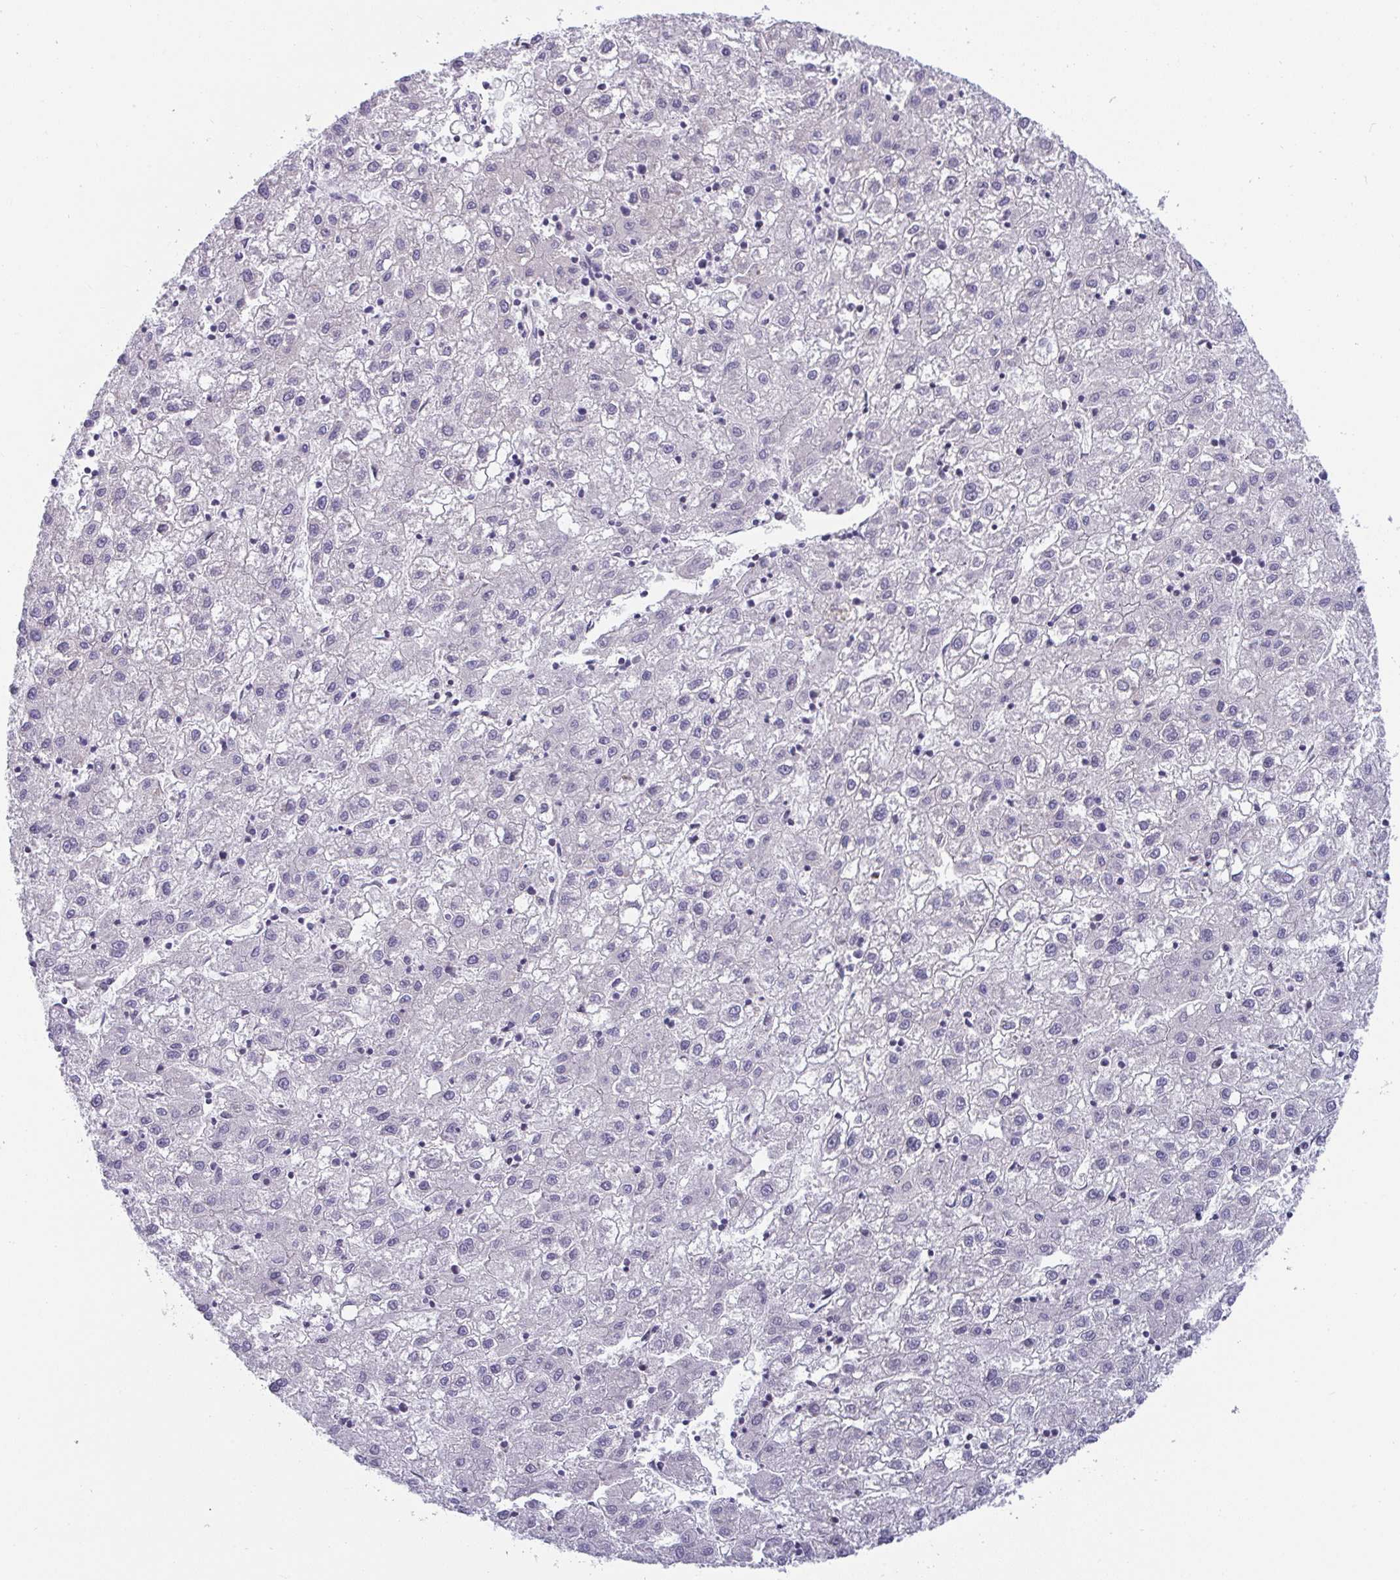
{"staining": {"intensity": "negative", "quantity": "none", "location": "none"}, "tissue": "liver cancer", "cell_type": "Tumor cells", "image_type": "cancer", "snomed": [{"axis": "morphology", "description": "Carcinoma, Hepatocellular, NOS"}, {"axis": "topography", "description": "Liver"}], "caption": "The histopathology image shows no significant staining in tumor cells of hepatocellular carcinoma (liver).", "gene": "BMAL2", "patient": {"sex": "male", "age": 72}}